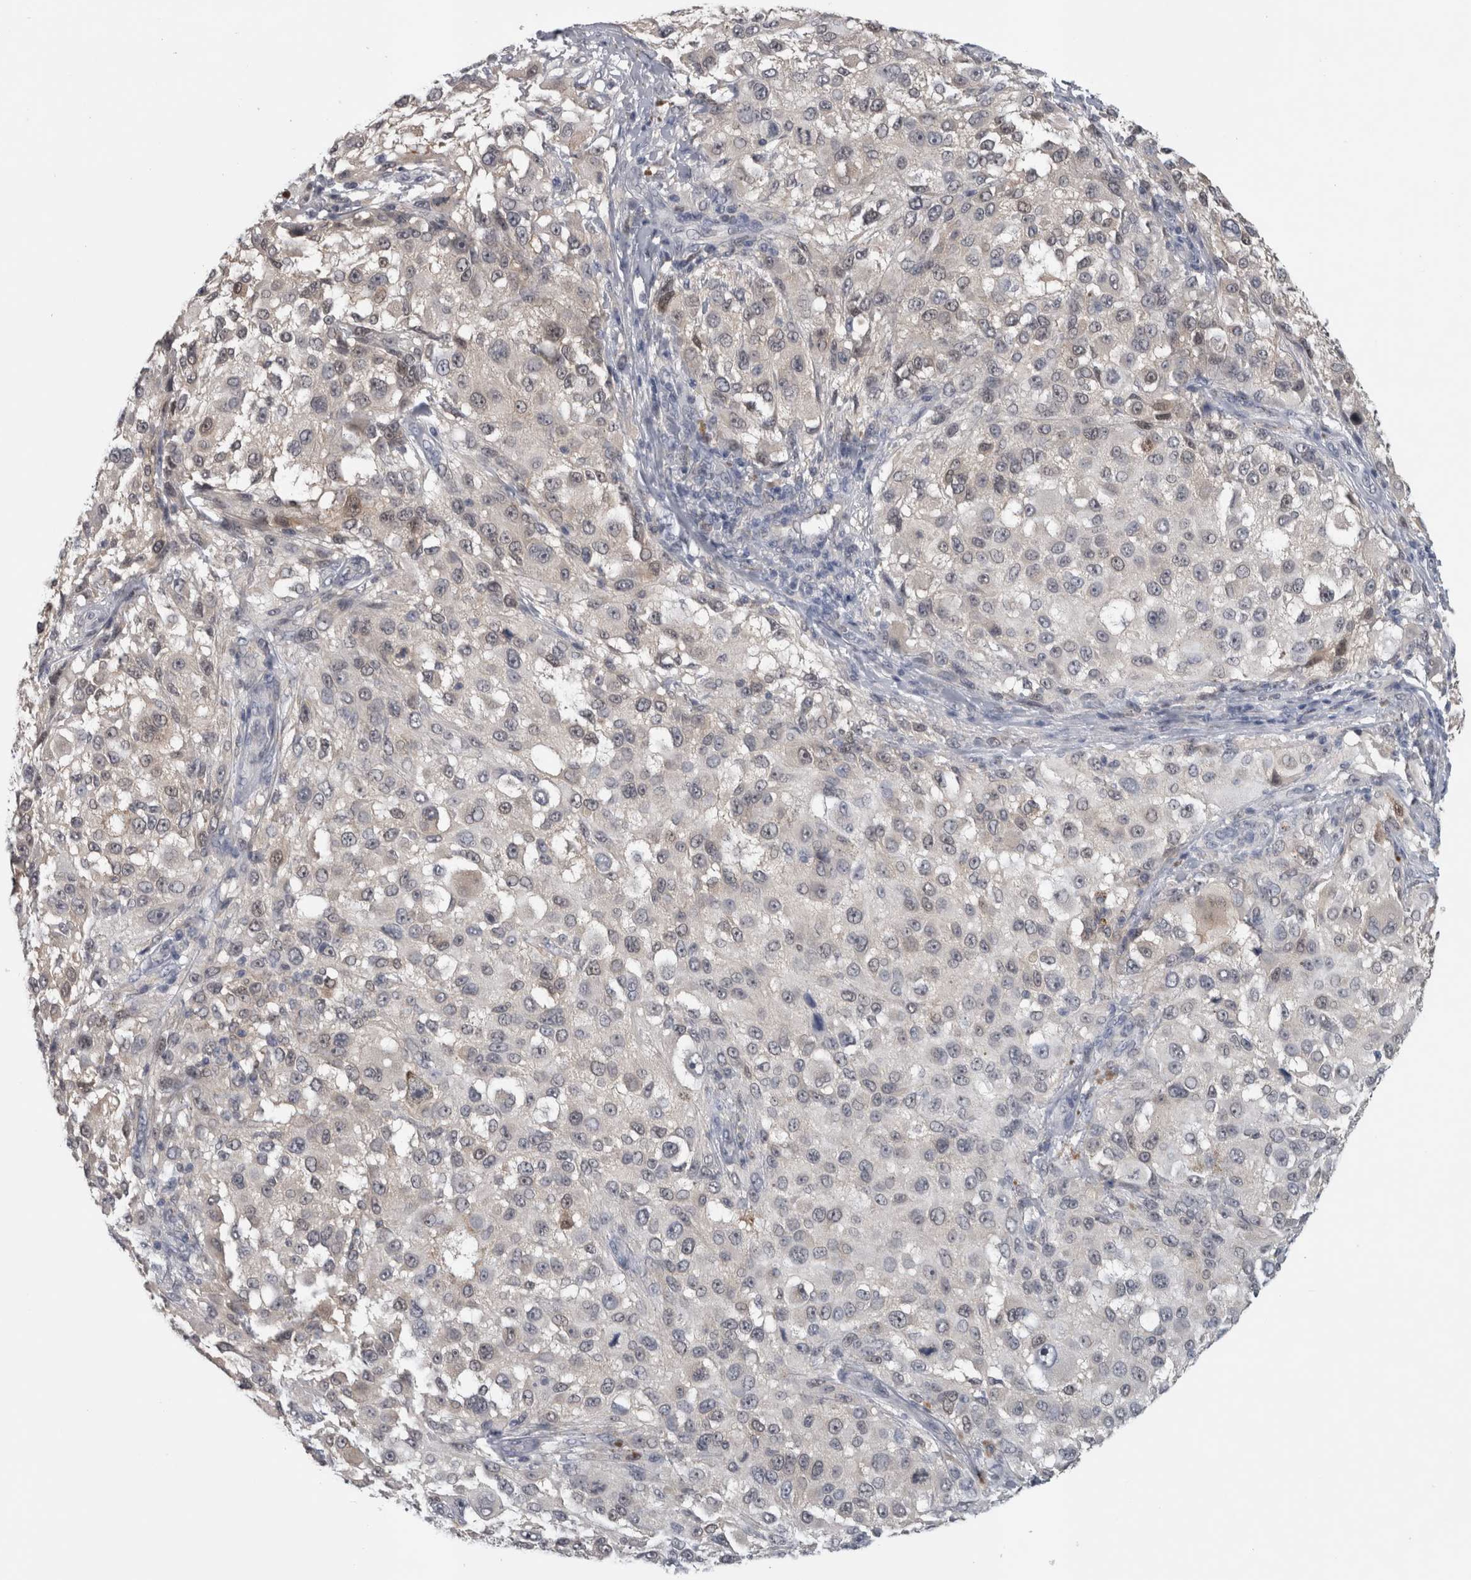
{"staining": {"intensity": "negative", "quantity": "none", "location": "none"}, "tissue": "melanoma", "cell_type": "Tumor cells", "image_type": "cancer", "snomed": [{"axis": "morphology", "description": "Necrosis, NOS"}, {"axis": "morphology", "description": "Malignant melanoma, NOS"}, {"axis": "topography", "description": "Skin"}], "caption": "Melanoma stained for a protein using immunohistochemistry reveals no expression tumor cells.", "gene": "NAPRT", "patient": {"sex": "female", "age": 87}}